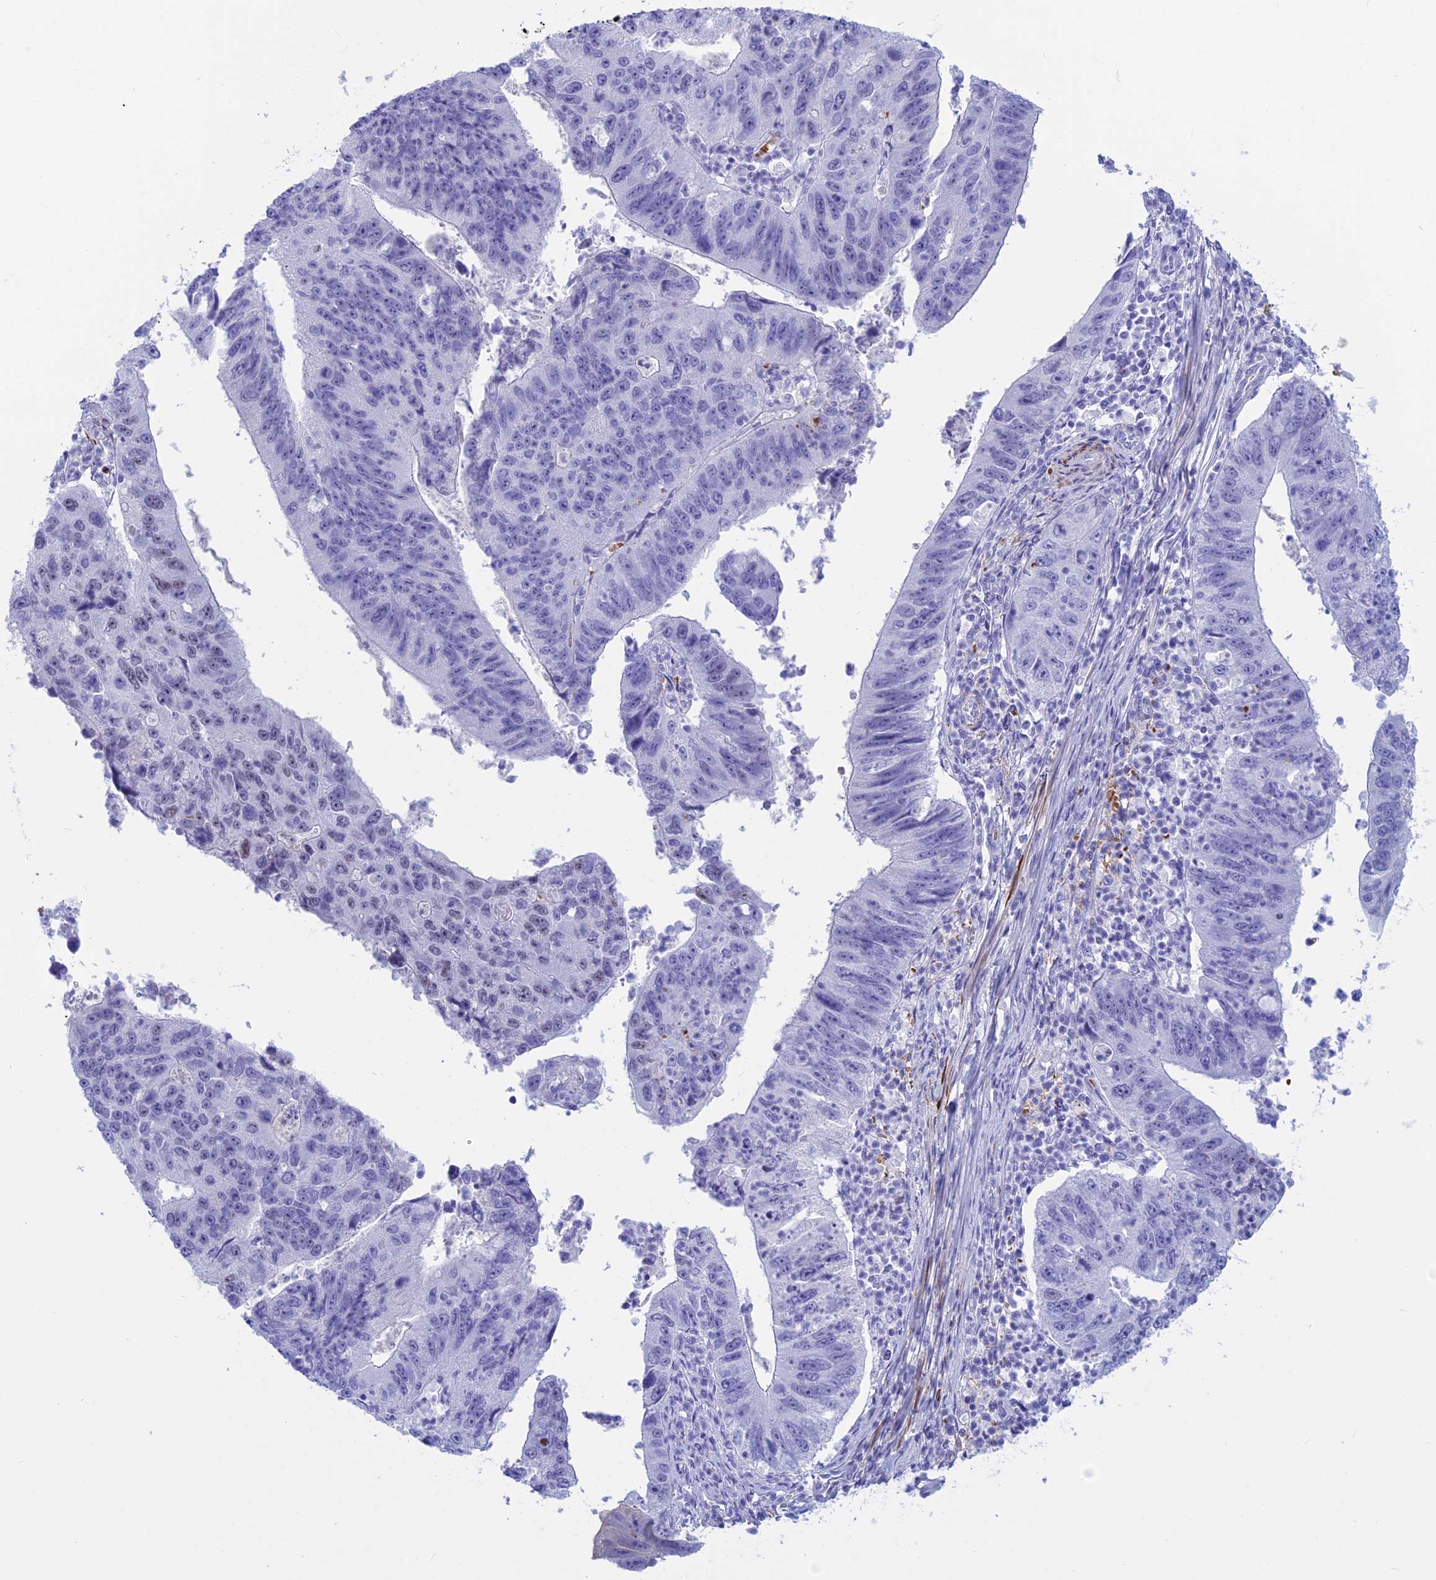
{"staining": {"intensity": "negative", "quantity": "none", "location": "none"}, "tissue": "stomach cancer", "cell_type": "Tumor cells", "image_type": "cancer", "snomed": [{"axis": "morphology", "description": "Adenocarcinoma, NOS"}, {"axis": "topography", "description": "Stomach"}], "caption": "There is no significant positivity in tumor cells of adenocarcinoma (stomach). (DAB (3,3'-diaminobenzidine) immunohistochemistry (IHC) visualized using brightfield microscopy, high magnification).", "gene": "GAPDHS", "patient": {"sex": "male", "age": 59}}